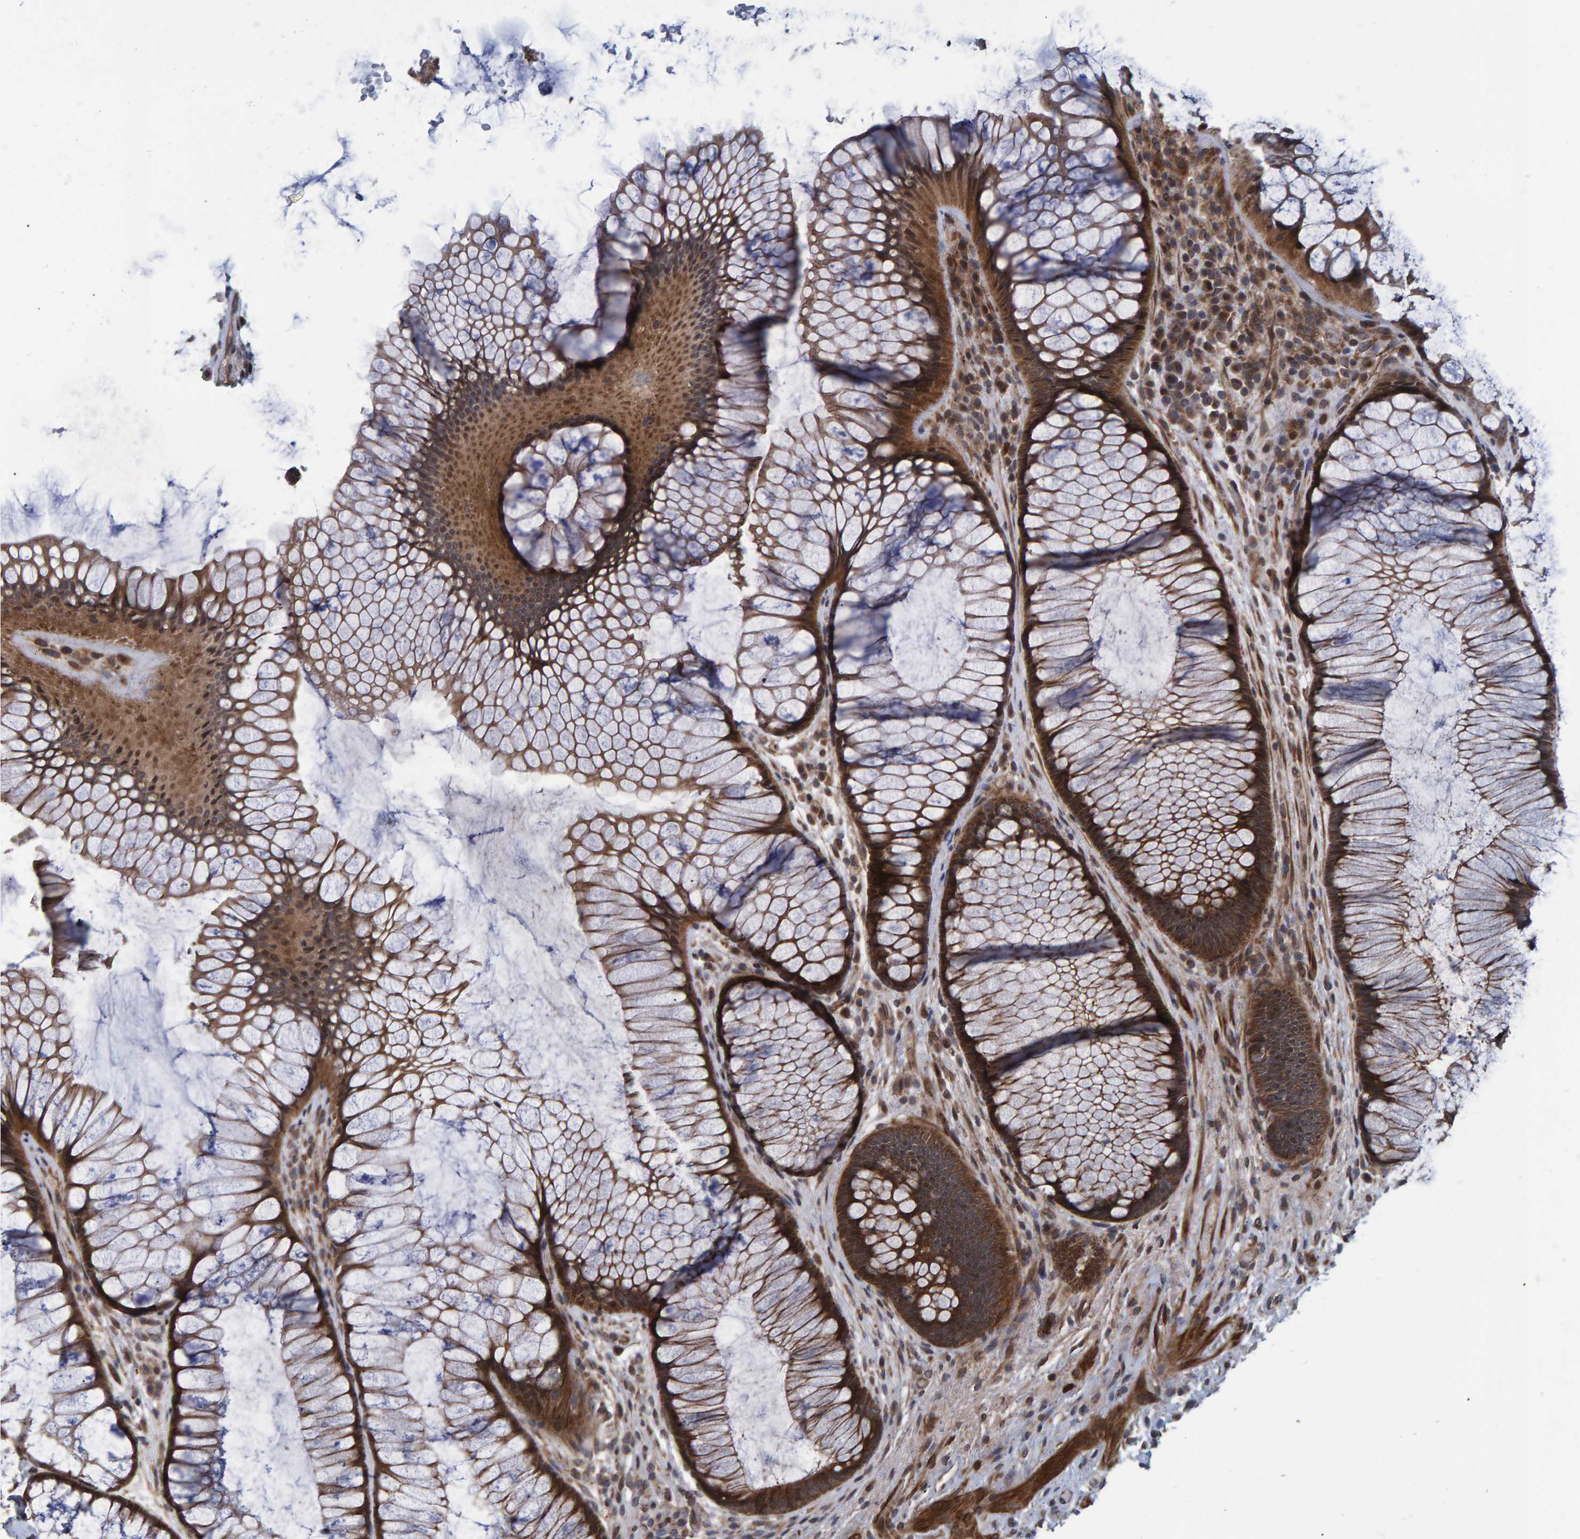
{"staining": {"intensity": "moderate", "quantity": ">75%", "location": "cytoplasmic/membranous"}, "tissue": "rectum", "cell_type": "Glandular cells", "image_type": "normal", "snomed": [{"axis": "morphology", "description": "Normal tissue, NOS"}, {"axis": "topography", "description": "Rectum"}], "caption": "Immunohistochemical staining of benign human rectum displays >75% levels of moderate cytoplasmic/membranous protein expression in about >75% of glandular cells.", "gene": "ATP6V1H", "patient": {"sex": "male", "age": 51}}